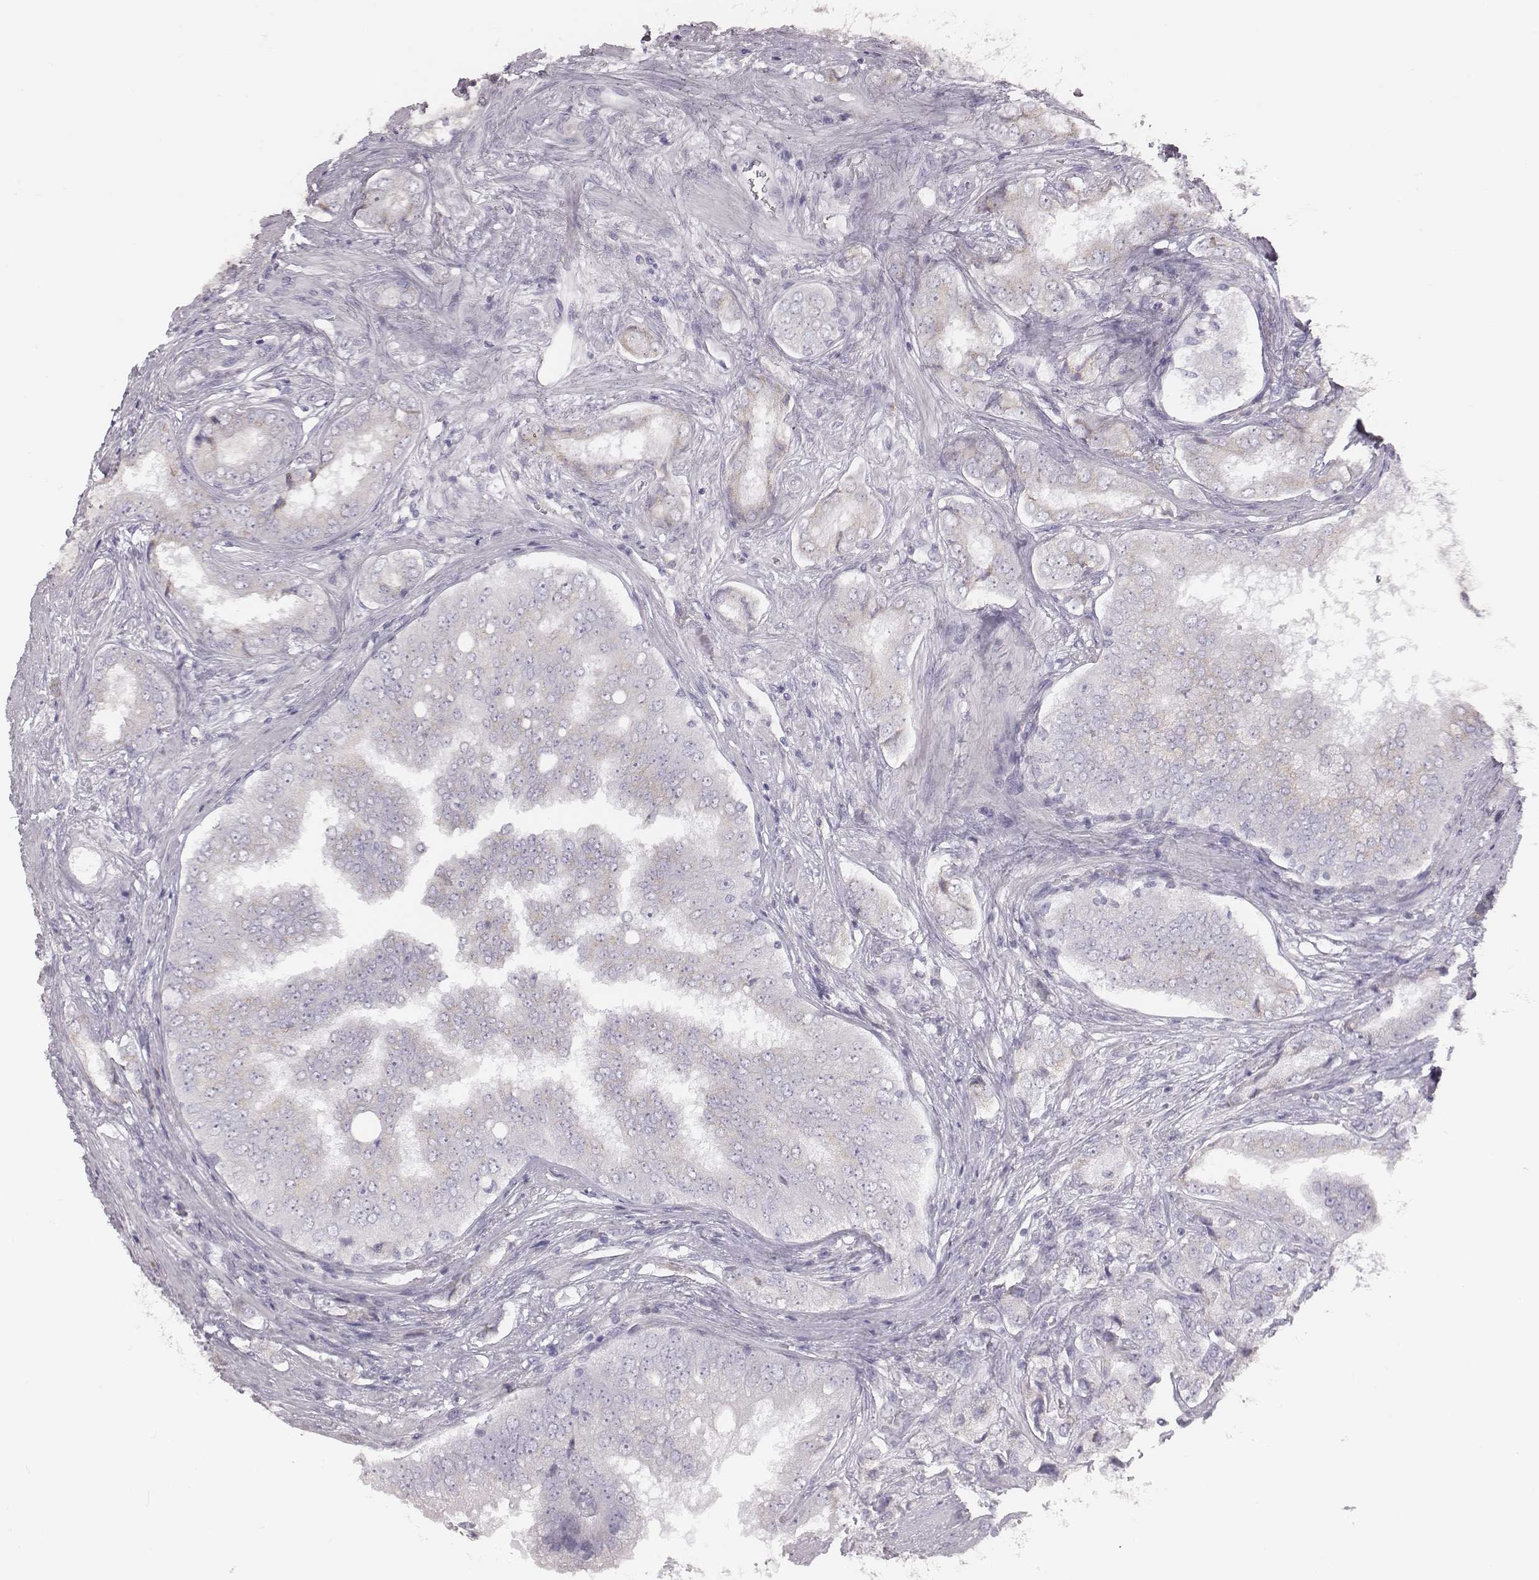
{"staining": {"intensity": "negative", "quantity": "none", "location": "none"}, "tissue": "prostate cancer", "cell_type": "Tumor cells", "image_type": "cancer", "snomed": [{"axis": "morphology", "description": "Adenocarcinoma, NOS"}, {"axis": "topography", "description": "Prostate"}], "caption": "Immunohistochemistry (IHC) of prostate cancer exhibits no expression in tumor cells.", "gene": "C6orf58", "patient": {"sex": "male", "age": 65}}